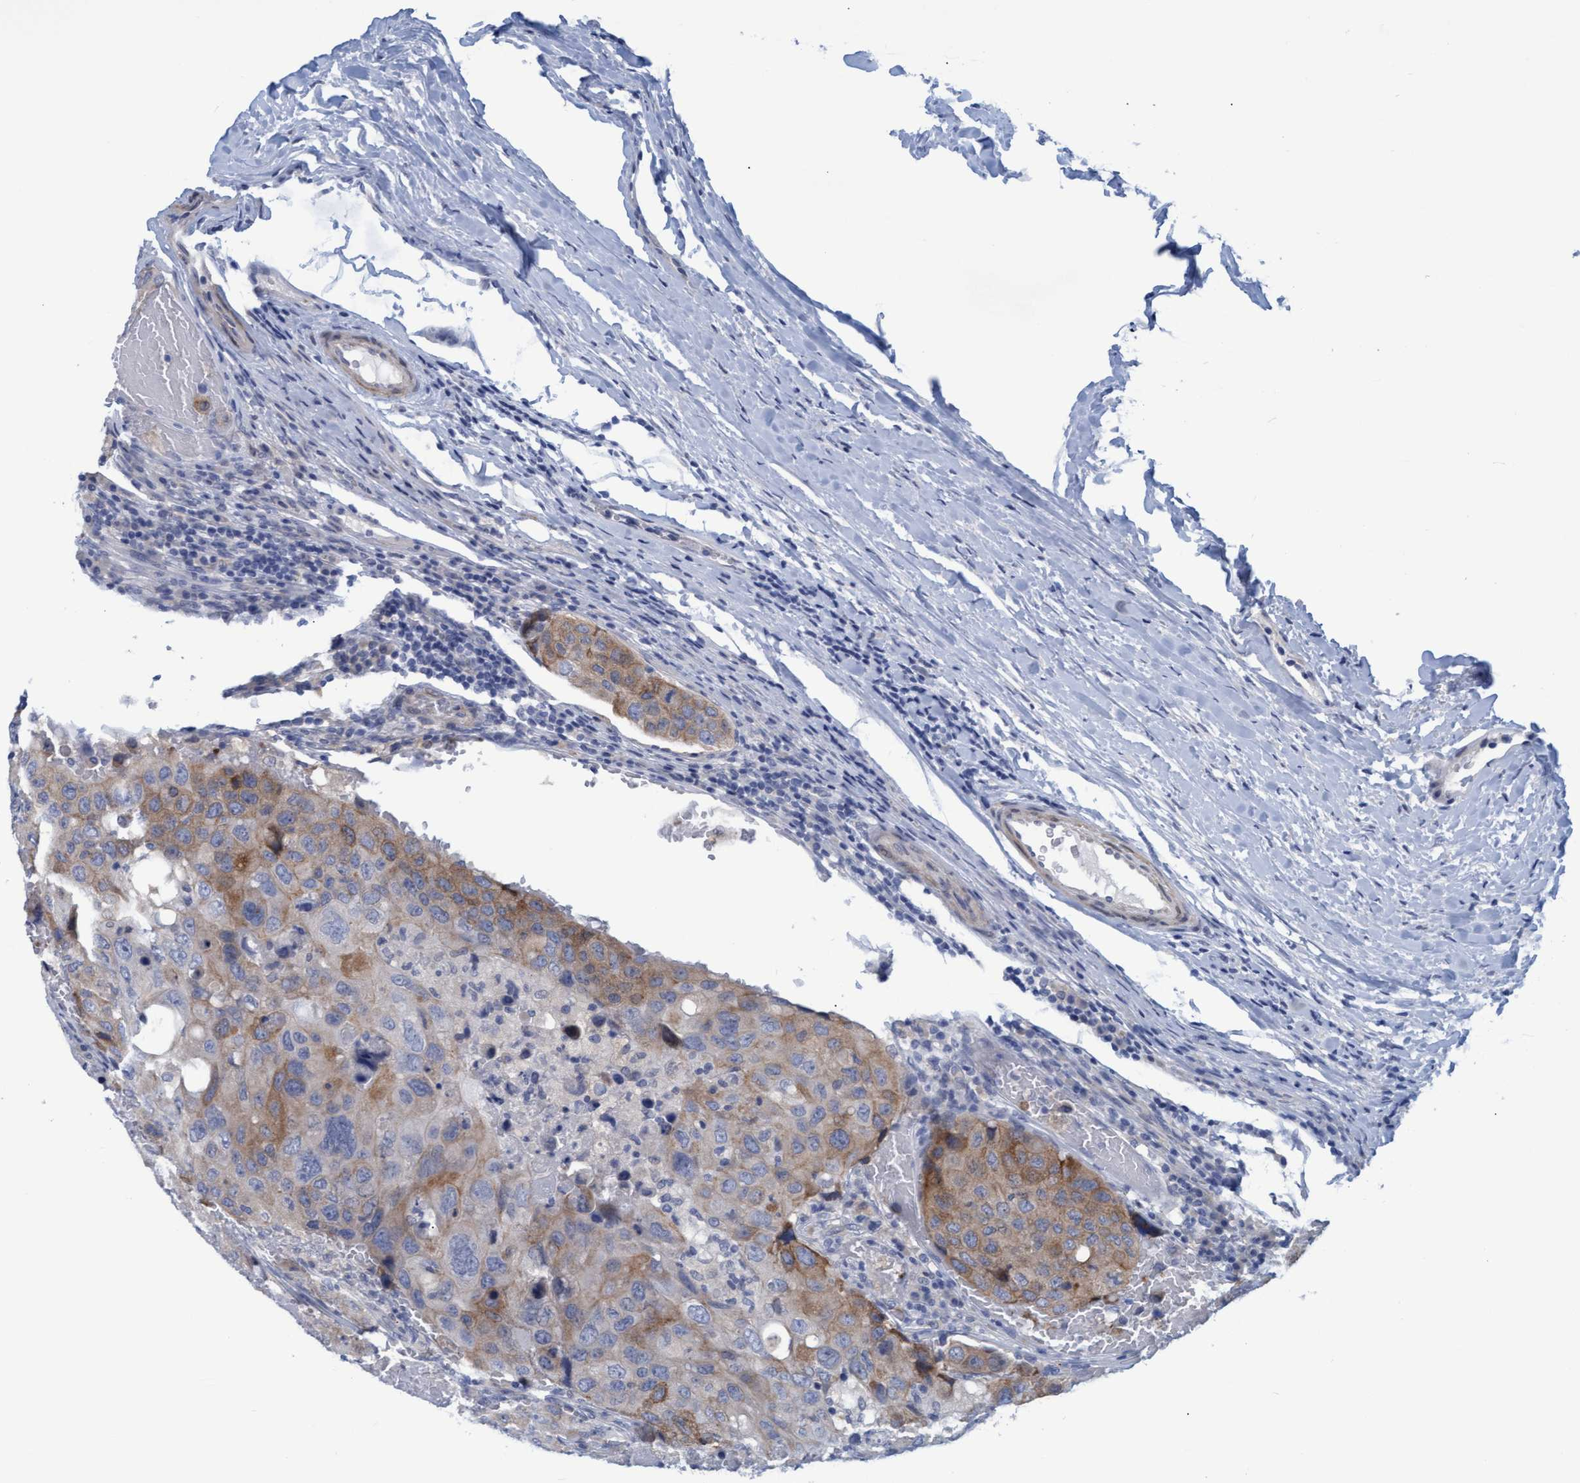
{"staining": {"intensity": "moderate", "quantity": "25%-75%", "location": "cytoplasmic/membranous"}, "tissue": "urothelial cancer", "cell_type": "Tumor cells", "image_type": "cancer", "snomed": [{"axis": "morphology", "description": "Urothelial carcinoma, High grade"}, {"axis": "topography", "description": "Lymph node"}, {"axis": "topography", "description": "Urinary bladder"}], "caption": "Protein expression analysis of high-grade urothelial carcinoma exhibits moderate cytoplasmic/membranous staining in approximately 25%-75% of tumor cells.", "gene": "SSTR3", "patient": {"sex": "male", "age": 51}}